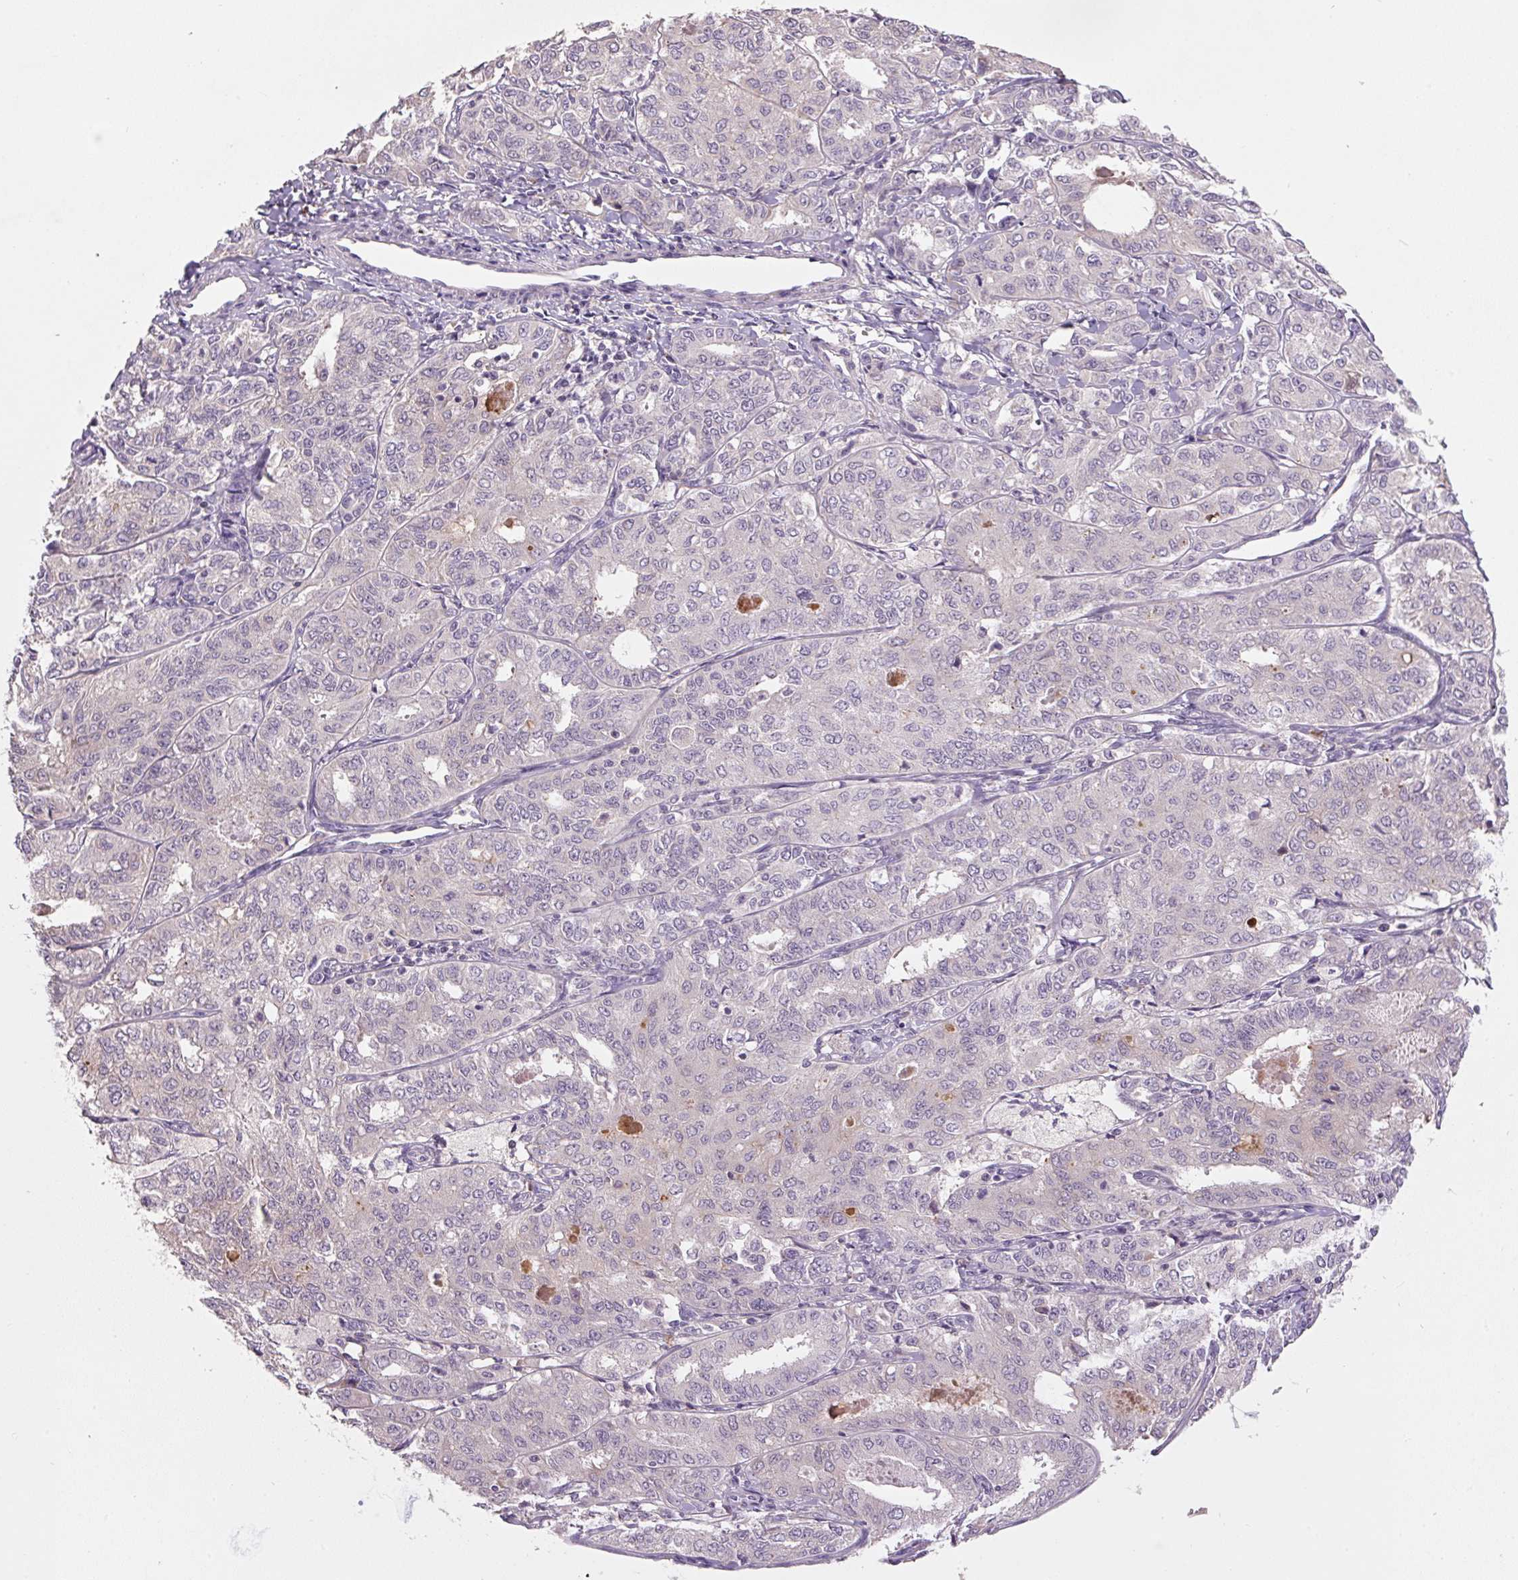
{"staining": {"intensity": "negative", "quantity": "none", "location": "none"}, "tissue": "endometrial cancer", "cell_type": "Tumor cells", "image_type": "cancer", "snomed": [{"axis": "morphology", "description": "Adenocarcinoma, NOS"}, {"axis": "topography", "description": "Endometrium"}], "caption": "DAB immunohistochemical staining of endometrial cancer exhibits no significant expression in tumor cells. Nuclei are stained in blue.", "gene": "TMEM100", "patient": {"sex": "female", "age": 61}}